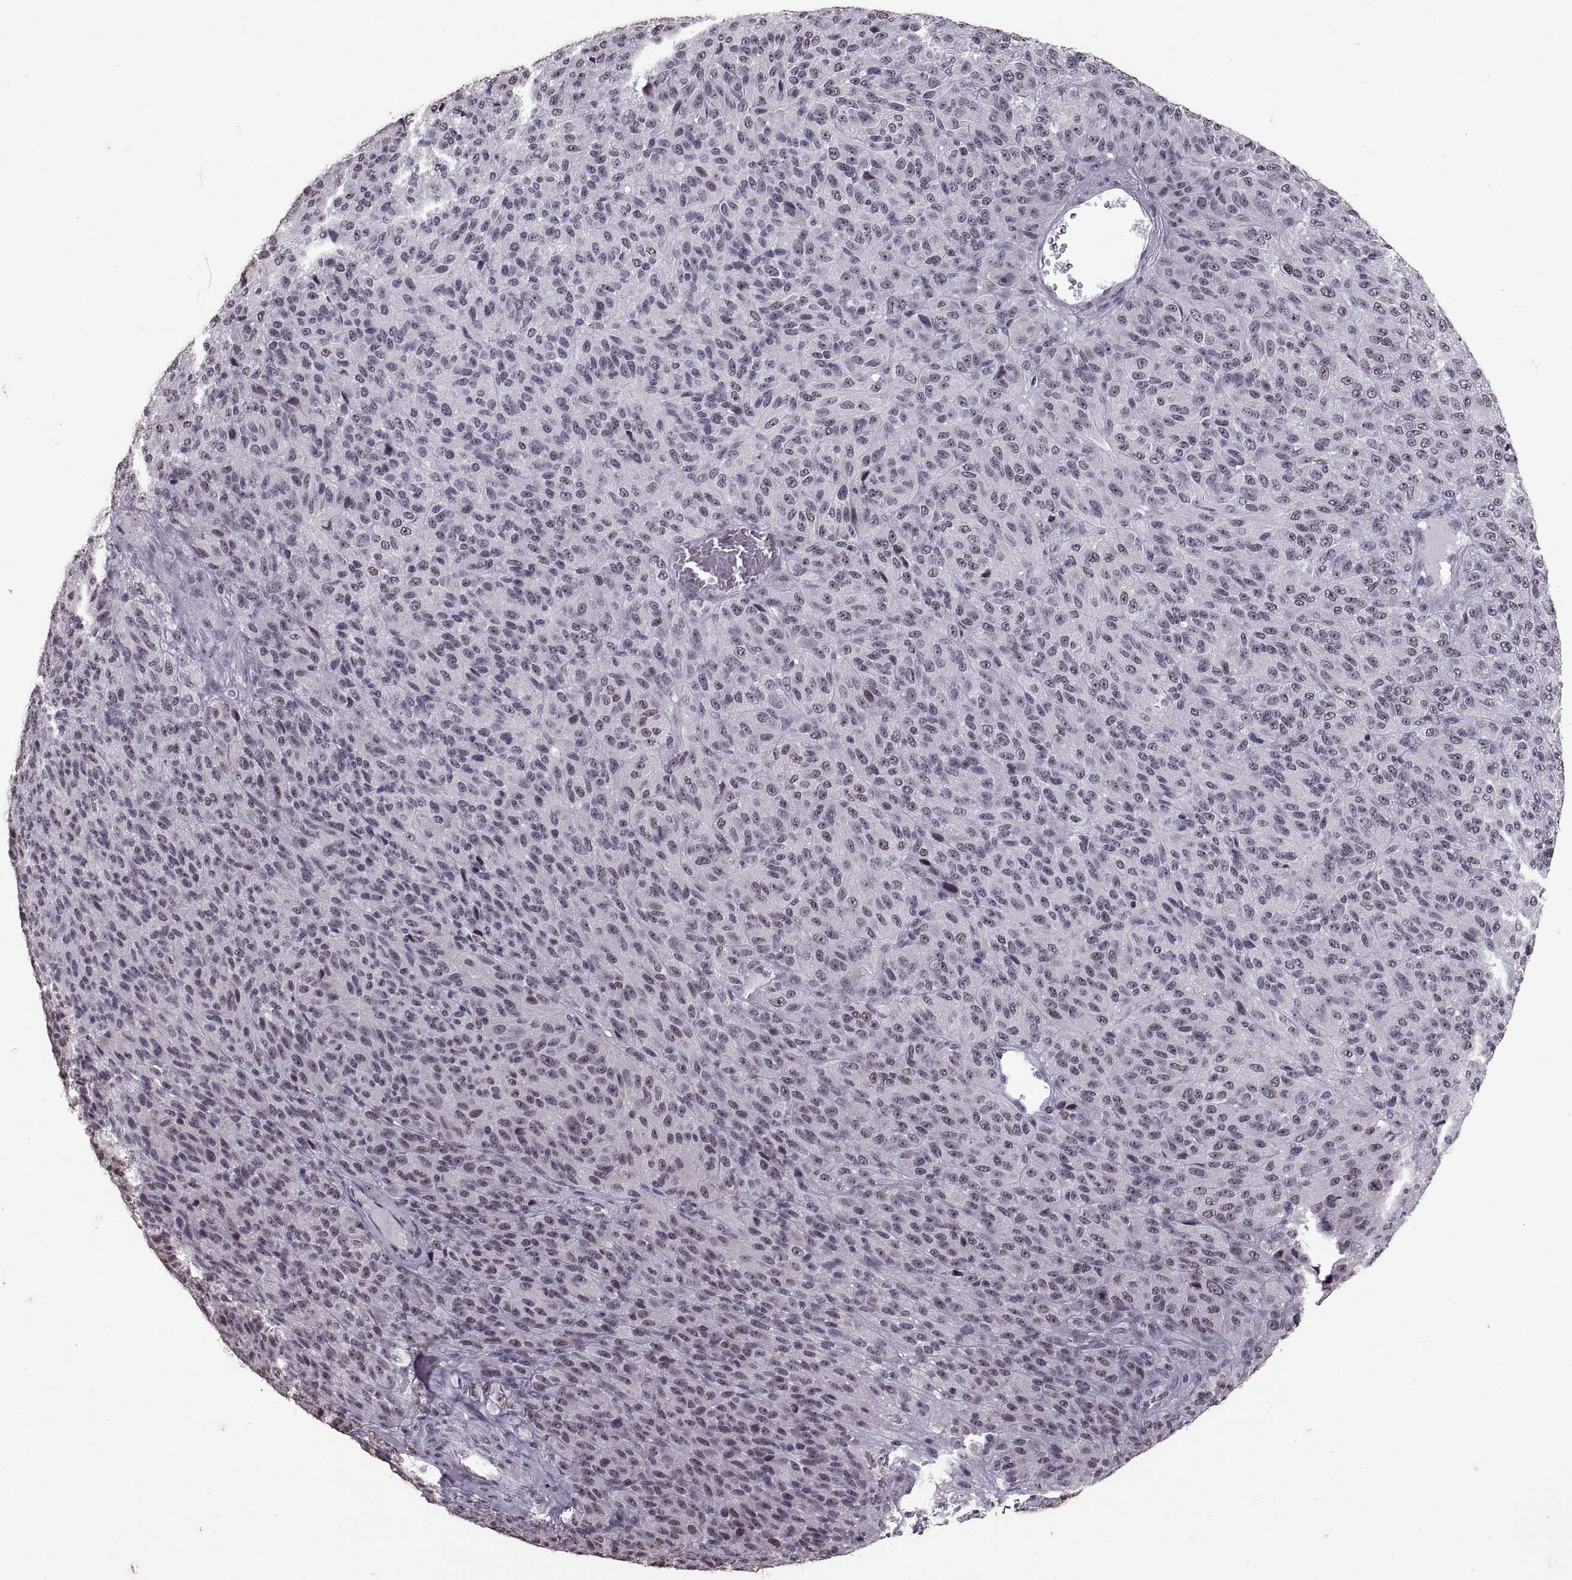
{"staining": {"intensity": "negative", "quantity": "none", "location": "none"}, "tissue": "melanoma", "cell_type": "Tumor cells", "image_type": "cancer", "snomed": [{"axis": "morphology", "description": "Malignant melanoma, Metastatic site"}, {"axis": "topography", "description": "Brain"}], "caption": "Immunohistochemistry micrograph of neoplastic tissue: human melanoma stained with DAB demonstrates no significant protein staining in tumor cells.", "gene": "PALS1", "patient": {"sex": "female", "age": 56}}